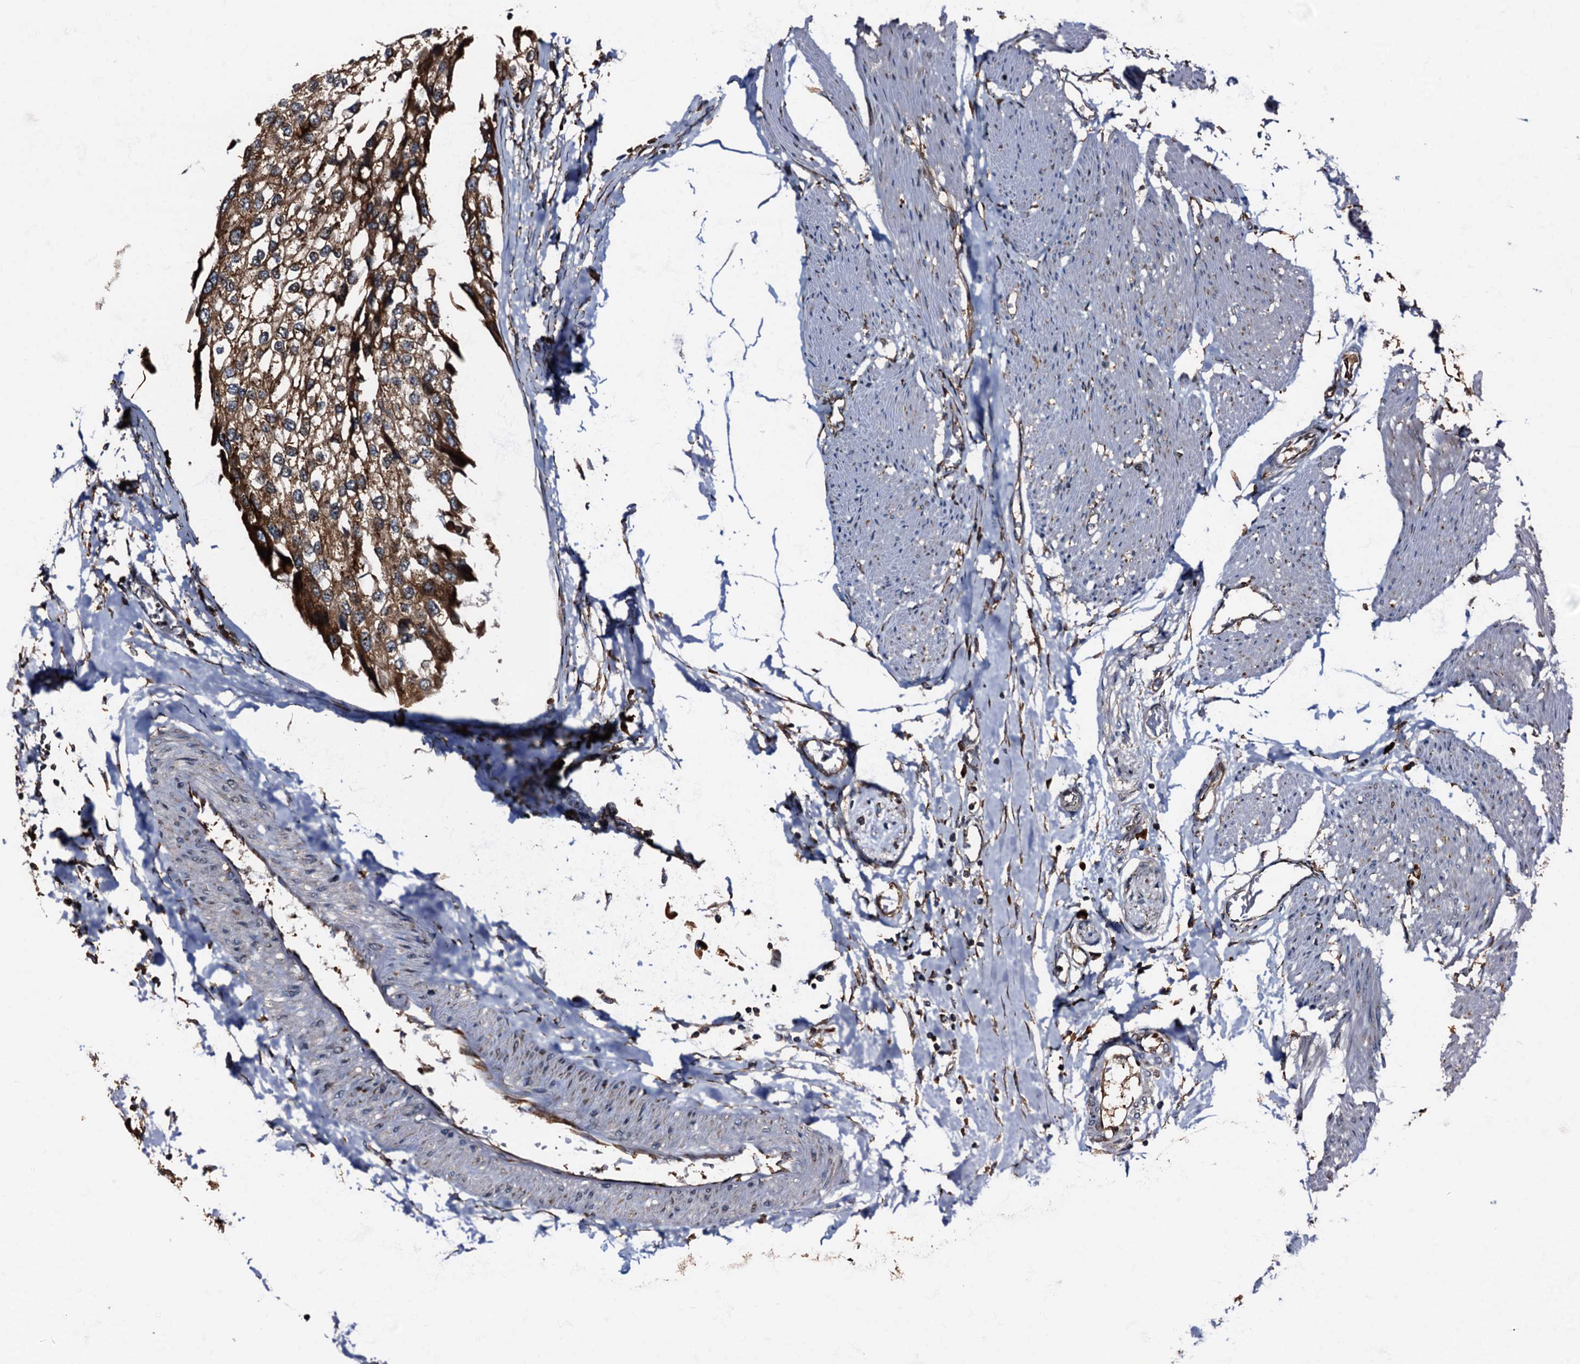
{"staining": {"intensity": "moderate", "quantity": ">75%", "location": "cytoplasmic/membranous"}, "tissue": "urothelial cancer", "cell_type": "Tumor cells", "image_type": "cancer", "snomed": [{"axis": "morphology", "description": "Urothelial carcinoma, High grade"}, {"axis": "topography", "description": "Urinary bladder"}], "caption": "A photomicrograph of human urothelial carcinoma (high-grade) stained for a protein displays moderate cytoplasmic/membranous brown staining in tumor cells.", "gene": "ATP2C1", "patient": {"sex": "male", "age": 64}}